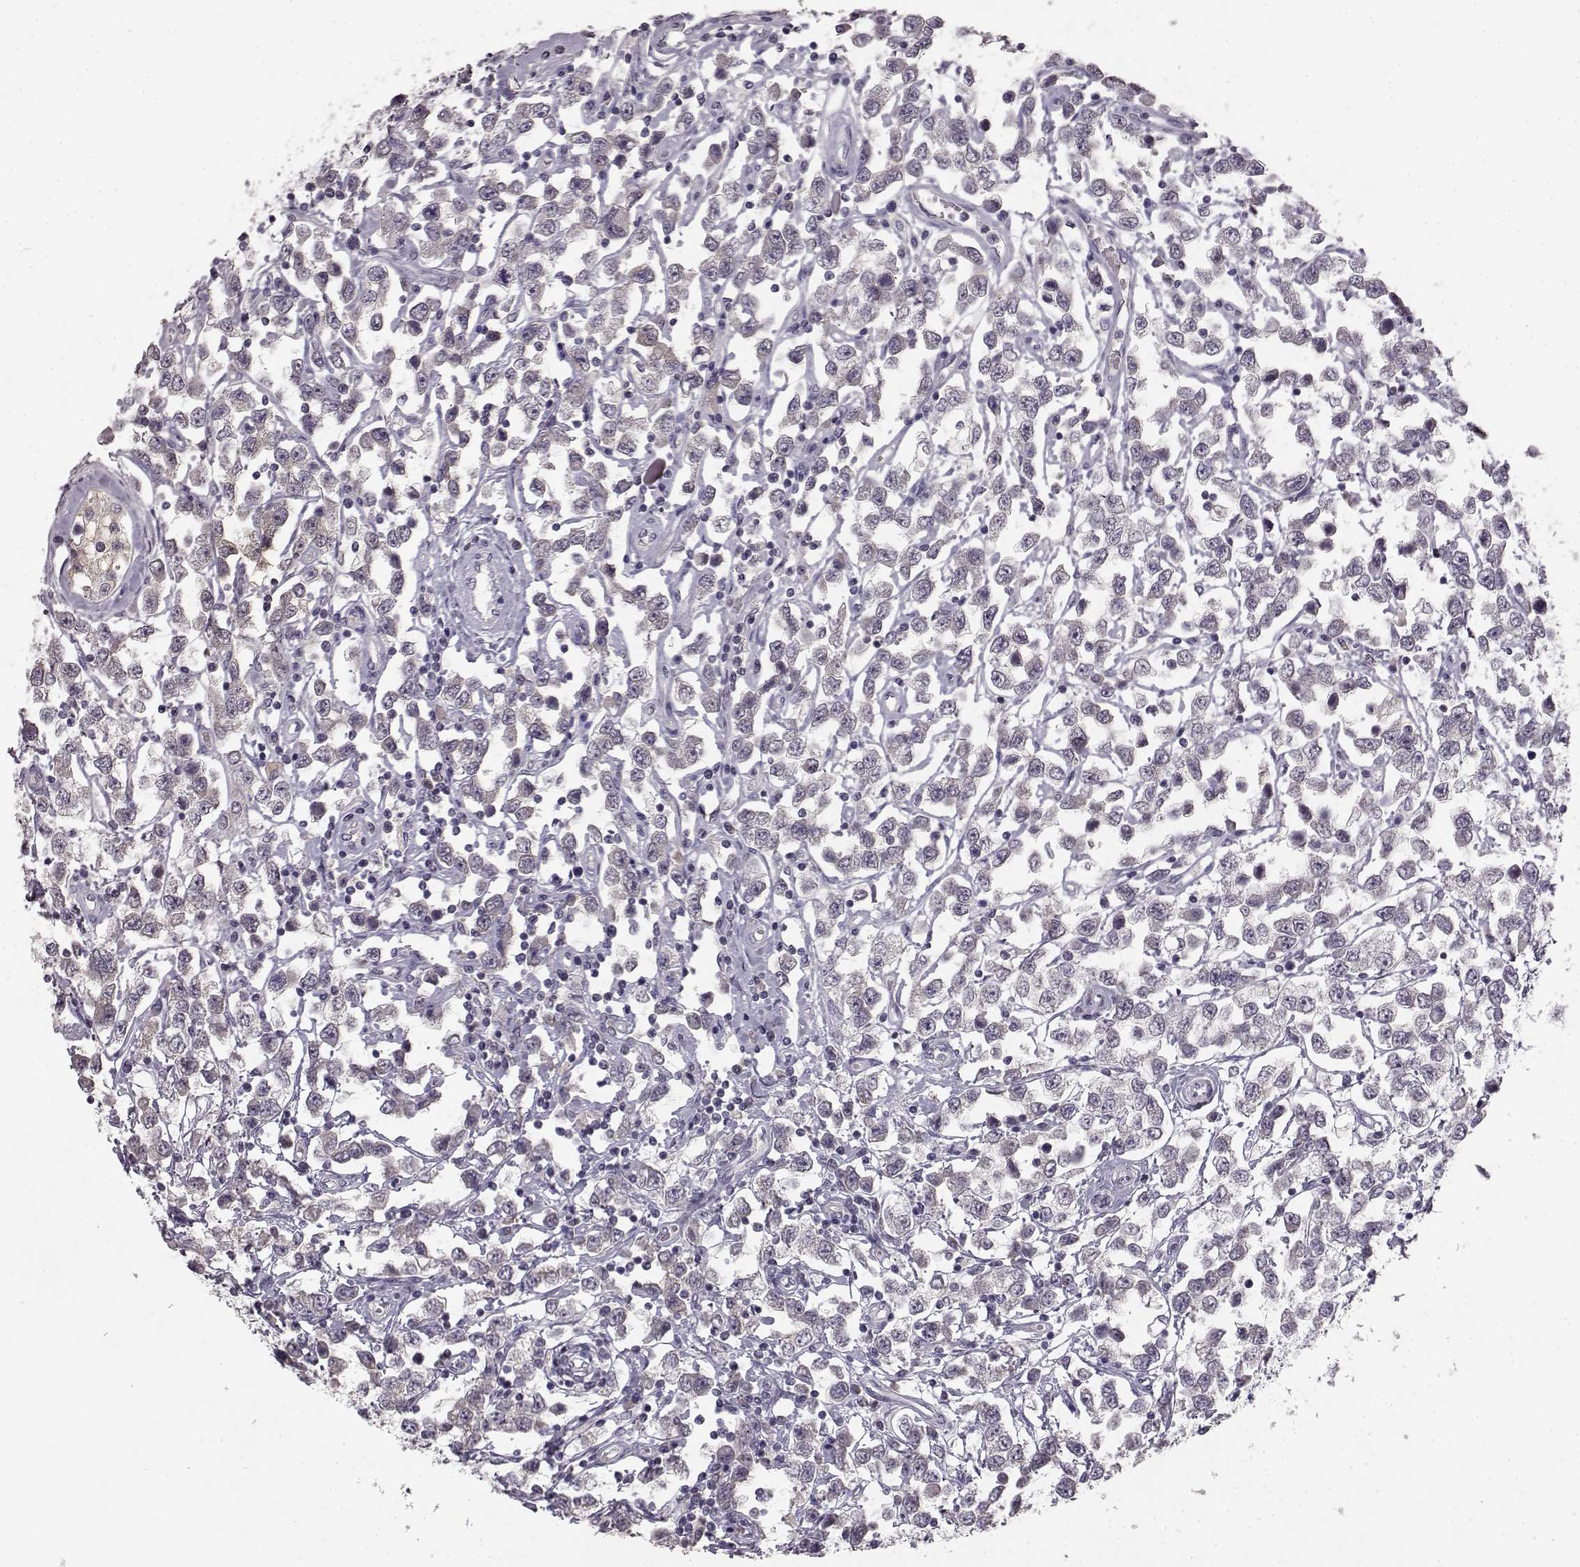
{"staining": {"intensity": "negative", "quantity": "none", "location": "none"}, "tissue": "testis cancer", "cell_type": "Tumor cells", "image_type": "cancer", "snomed": [{"axis": "morphology", "description": "Seminoma, NOS"}, {"axis": "topography", "description": "Testis"}], "caption": "Immunohistochemical staining of testis cancer (seminoma) displays no significant expression in tumor cells.", "gene": "BFSP2", "patient": {"sex": "male", "age": 34}}